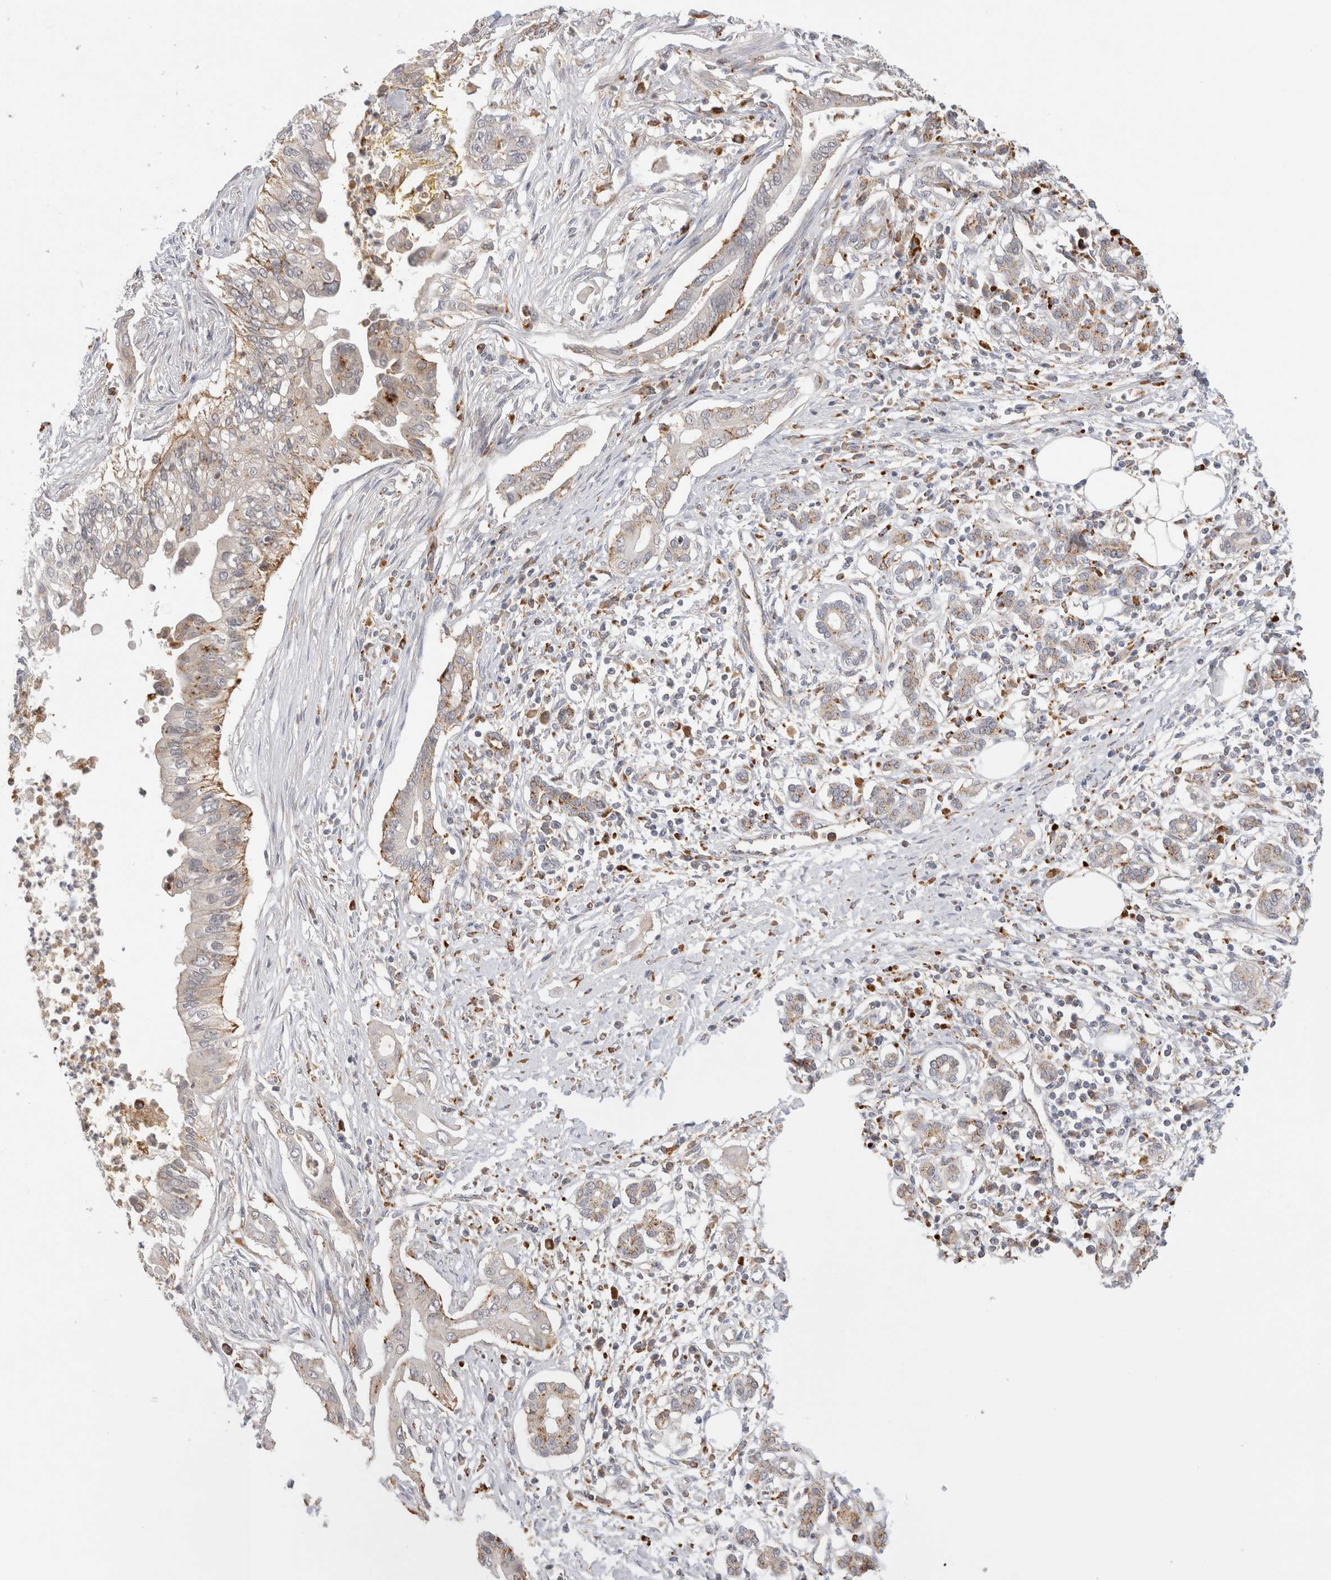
{"staining": {"intensity": "moderate", "quantity": "<25%", "location": "cytoplasmic/membranous"}, "tissue": "pancreatic cancer", "cell_type": "Tumor cells", "image_type": "cancer", "snomed": [{"axis": "morphology", "description": "Adenocarcinoma, NOS"}, {"axis": "topography", "description": "Pancreas"}], "caption": "Moderate cytoplasmic/membranous protein expression is present in approximately <25% of tumor cells in pancreatic cancer.", "gene": "GNS", "patient": {"sex": "male", "age": 58}}